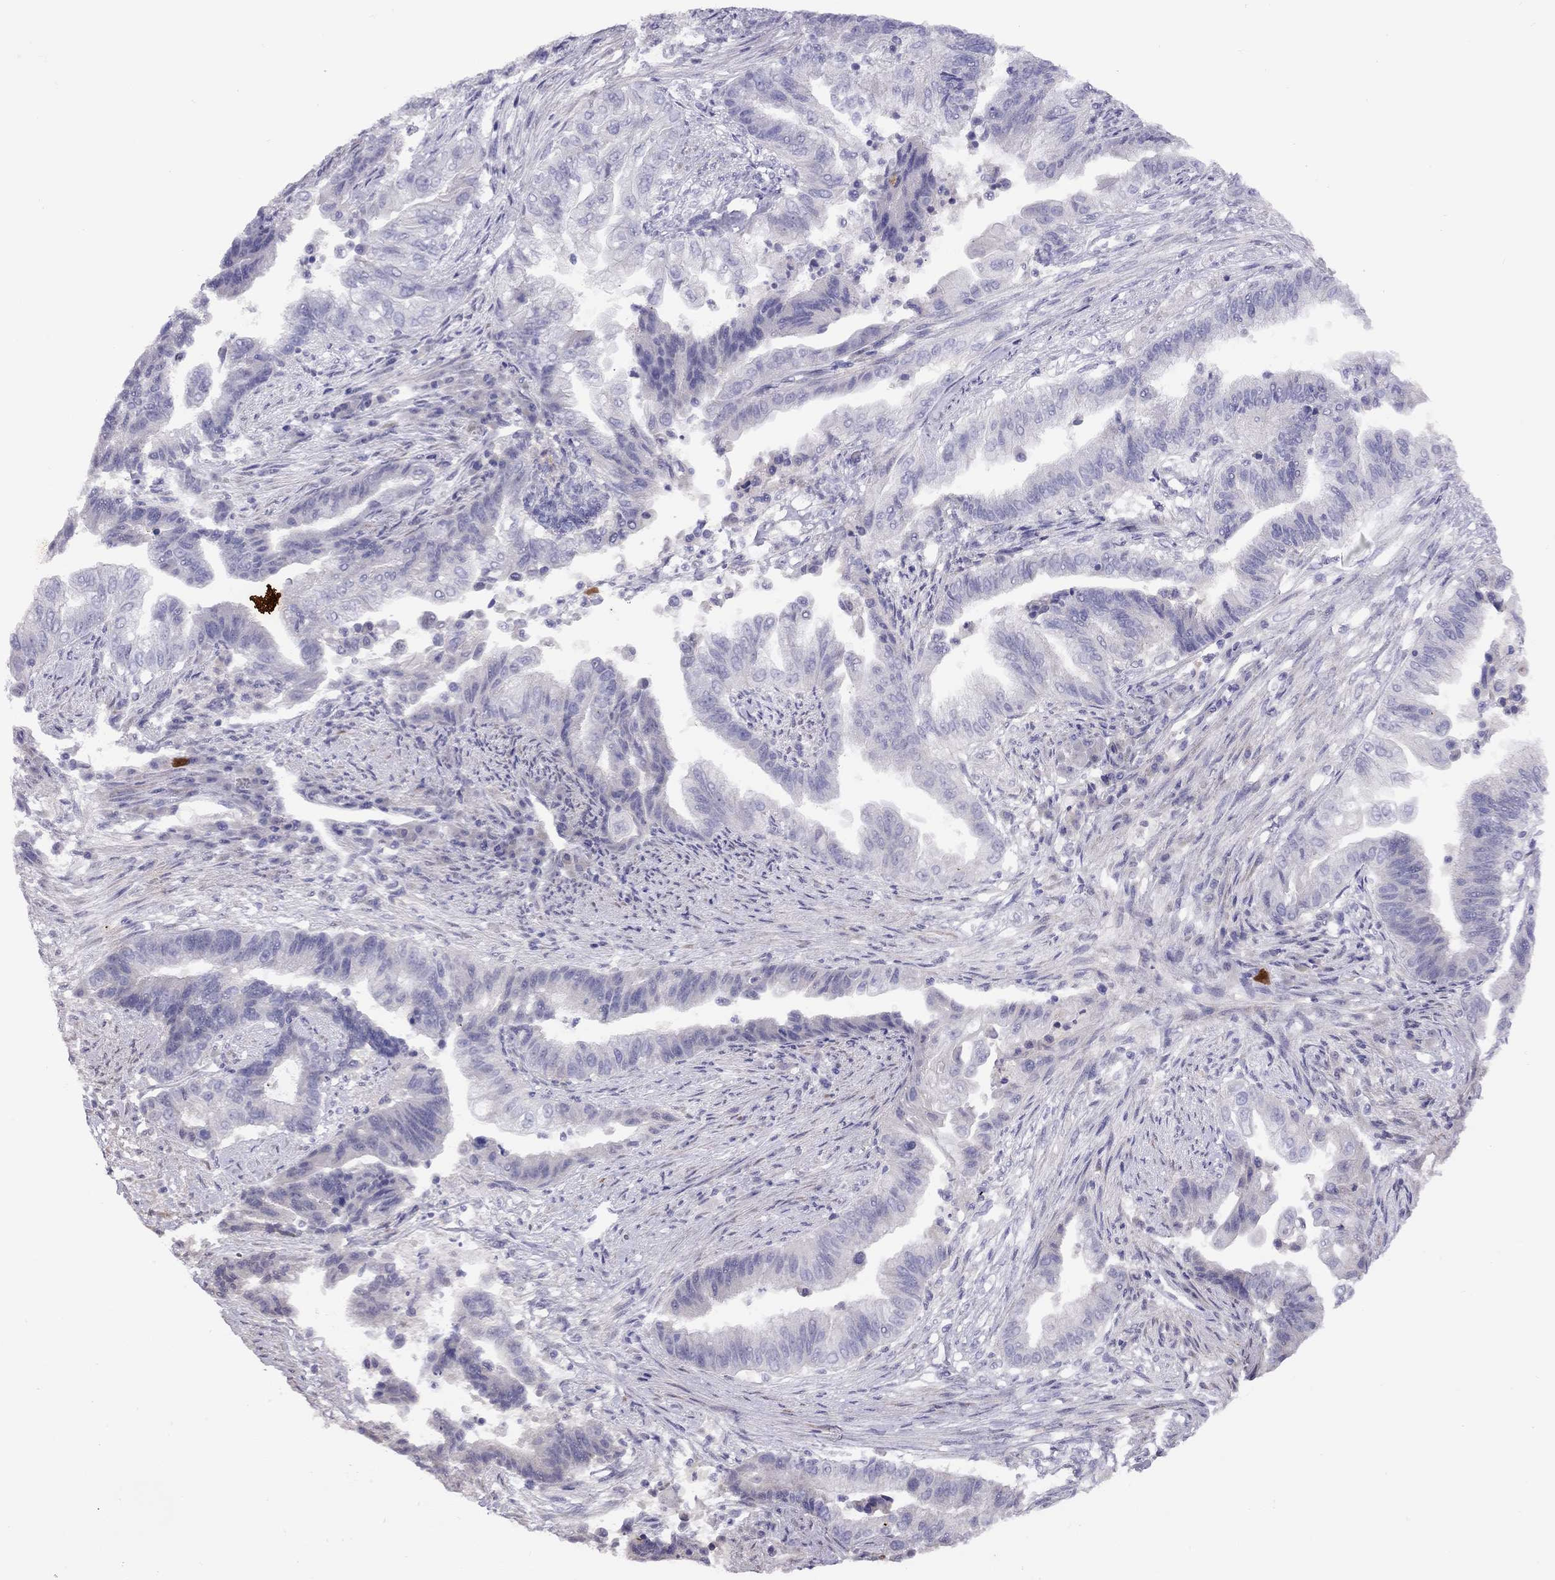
{"staining": {"intensity": "negative", "quantity": "none", "location": "none"}, "tissue": "endometrial cancer", "cell_type": "Tumor cells", "image_type": "cancer", "snomed": [{"axis": "morphology", "description": "Adenocarcinoma, NOS"}, {"axis": "topography", "description": "Uterus"}, {"axis": "topography", "description": "Endometrium"}], "caption": "Immunohistochemistry histopathology image of human adenocarcinoma (endometrial) stained for a protein (brown), which demonstrates no expression in tumor cells.", "gene": "CPNE4", "patient": {"sex": "female", "age": 54}}